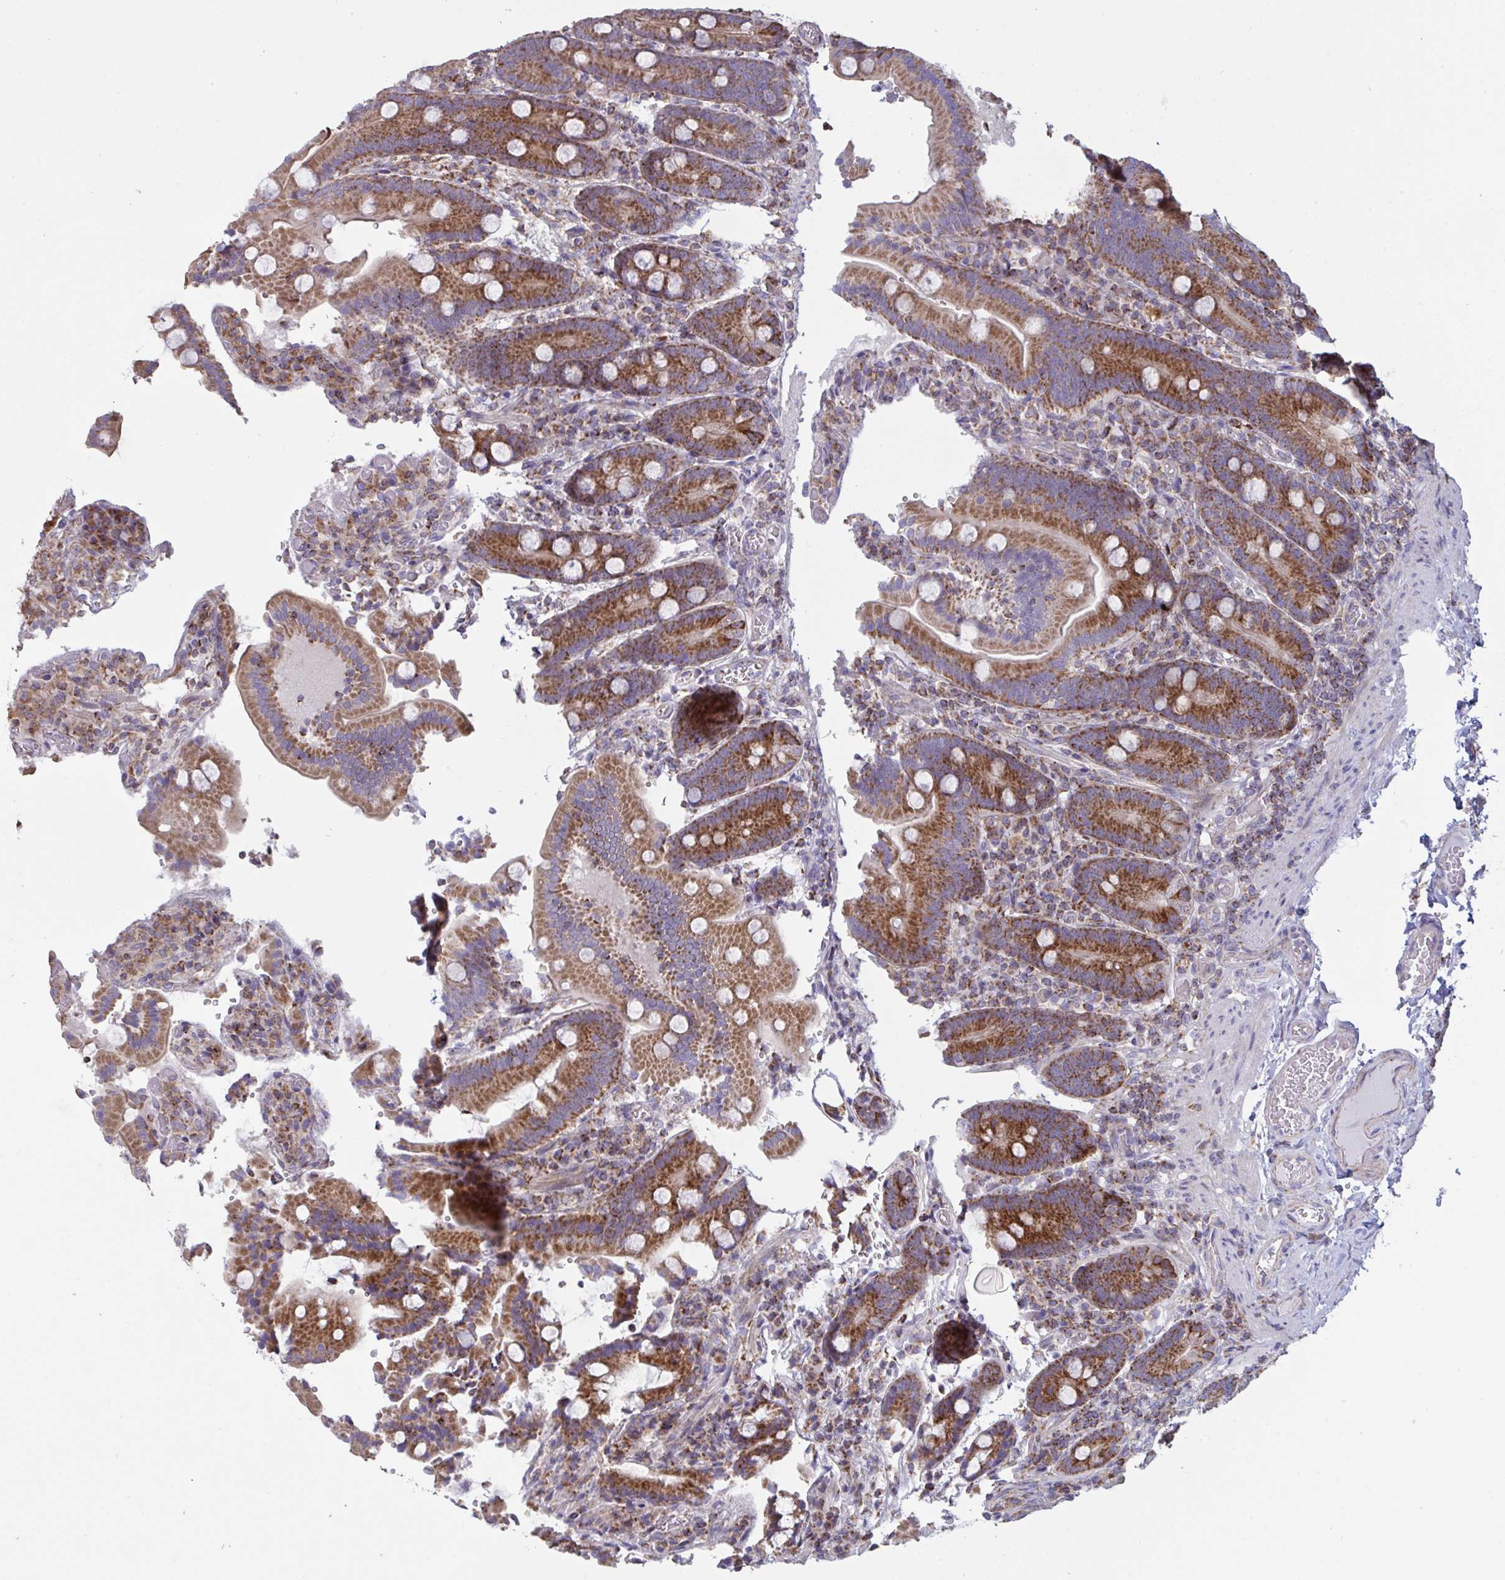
{"staining": {"intensity": "strong", "quantity": ">75%", "location": "cytoplasmic/membranous"}, "tissue": "duodenum", "cell_type": "Glandular cells", "image_type": "normal", "snomed": [{"axis": "morphology", "description": "Normal tissue, NOS"}, {"axis": "topography", "description": "Duodenum"}], "caption": "Approximately >75% of glandular cells in normal human duodenum demonstrate strong cytoplasmic/membranous protein staining as visualized by brown immunohistochemical staining.", "gene": "MICOS10", "patient": {"sex": "female", "age": 62}}